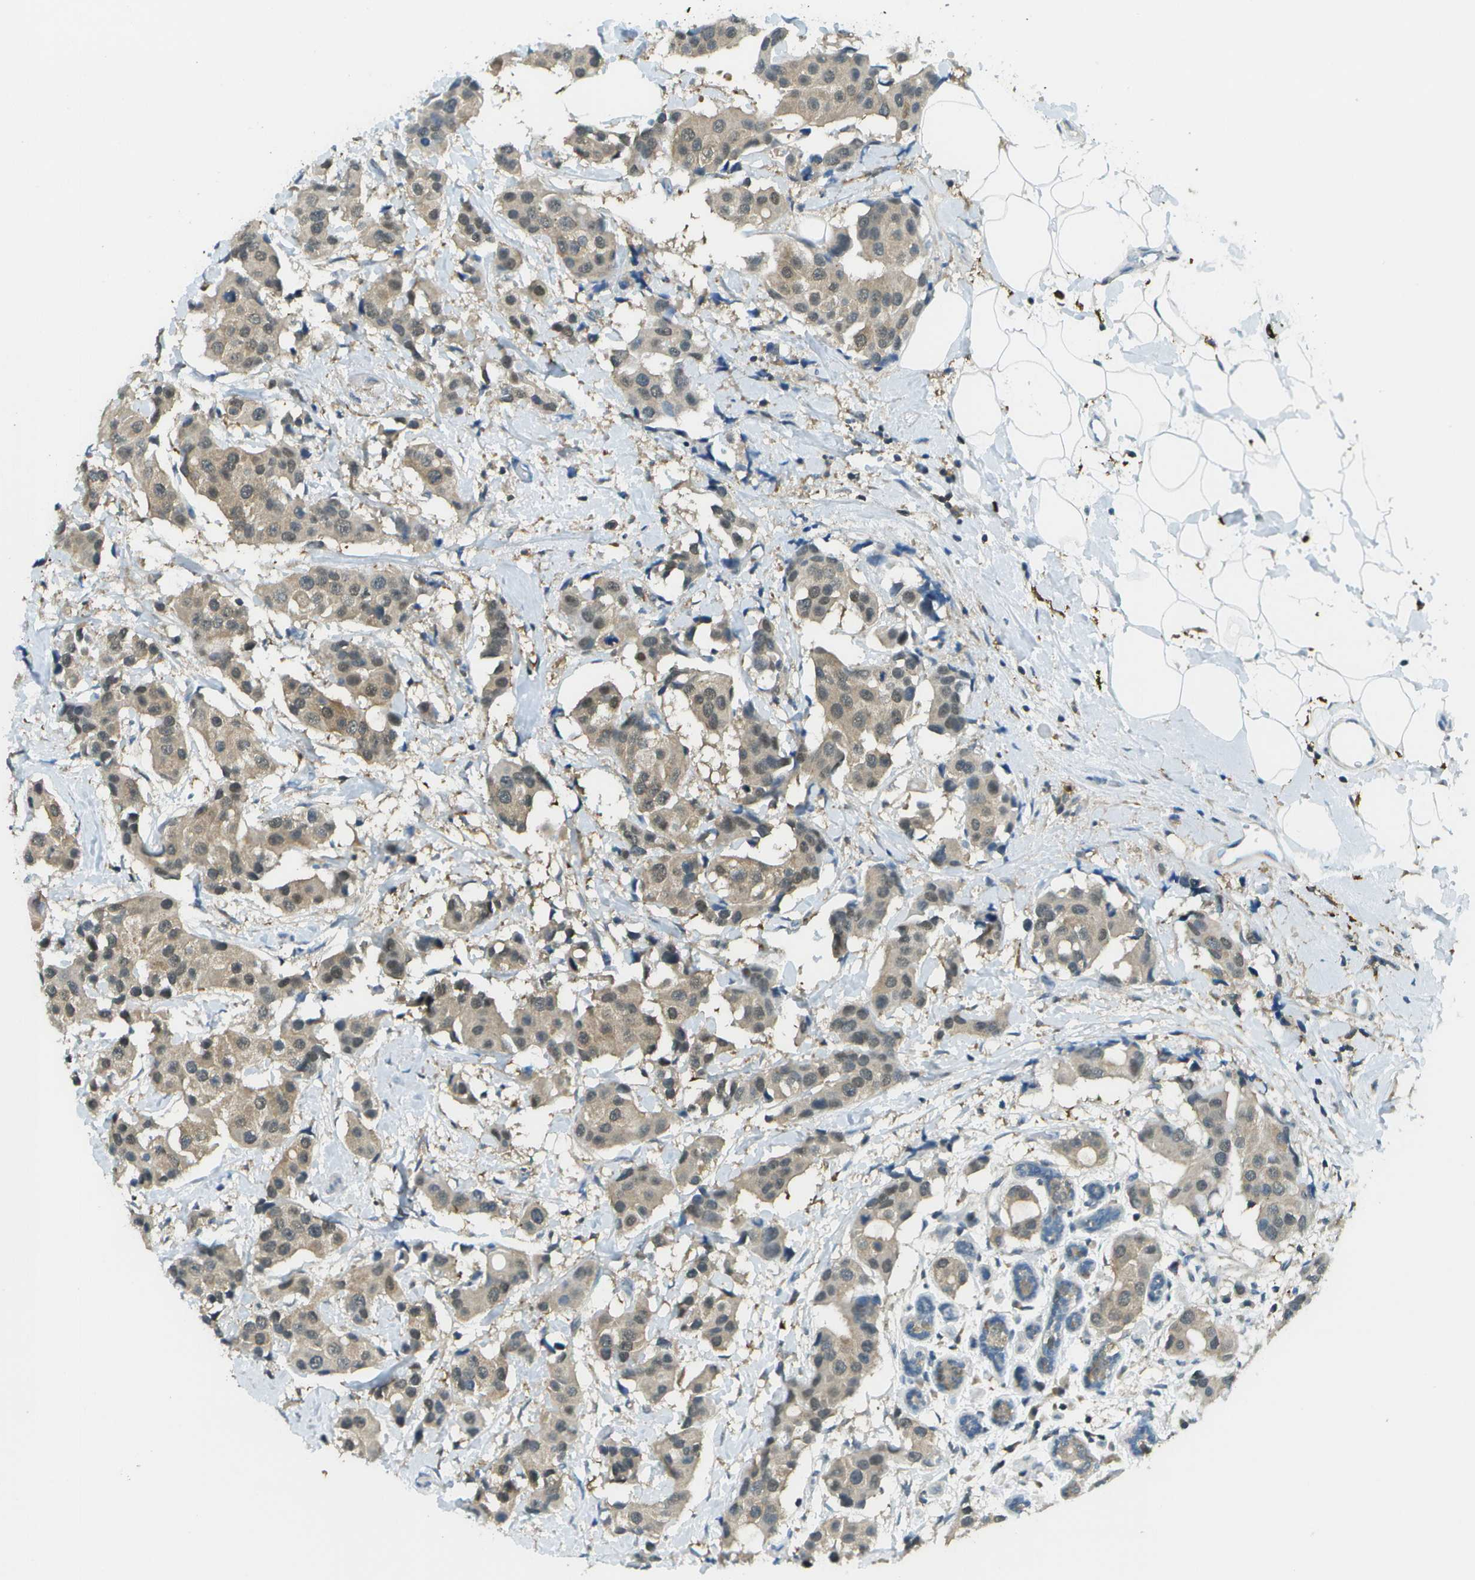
{"staining": {"intensity": "moderate", "quantity": "25%-75%", "location": "cytoplasmic/membranous"}, "tissue": "breast cancer", "cell_type": "Tumor cells", "image_type": "cancer", "snomed": [{"axis": "morphology", "description": "Normal tissue, NOS"}, {"axis": "morphology", "description": "Duct carcinoma"}, {"axis": "topography", "description": "Breast"}], "caption": "A histopathology image showing moderate cytoplasmic/membranous staining in about 25%-75% of tumor cells in breast cancer (invasive ductal carcinoma), as visualized by brown immunohistochemical staining.", "gene": "CDH23", "patient": {"sex": "female", "age": 39}}